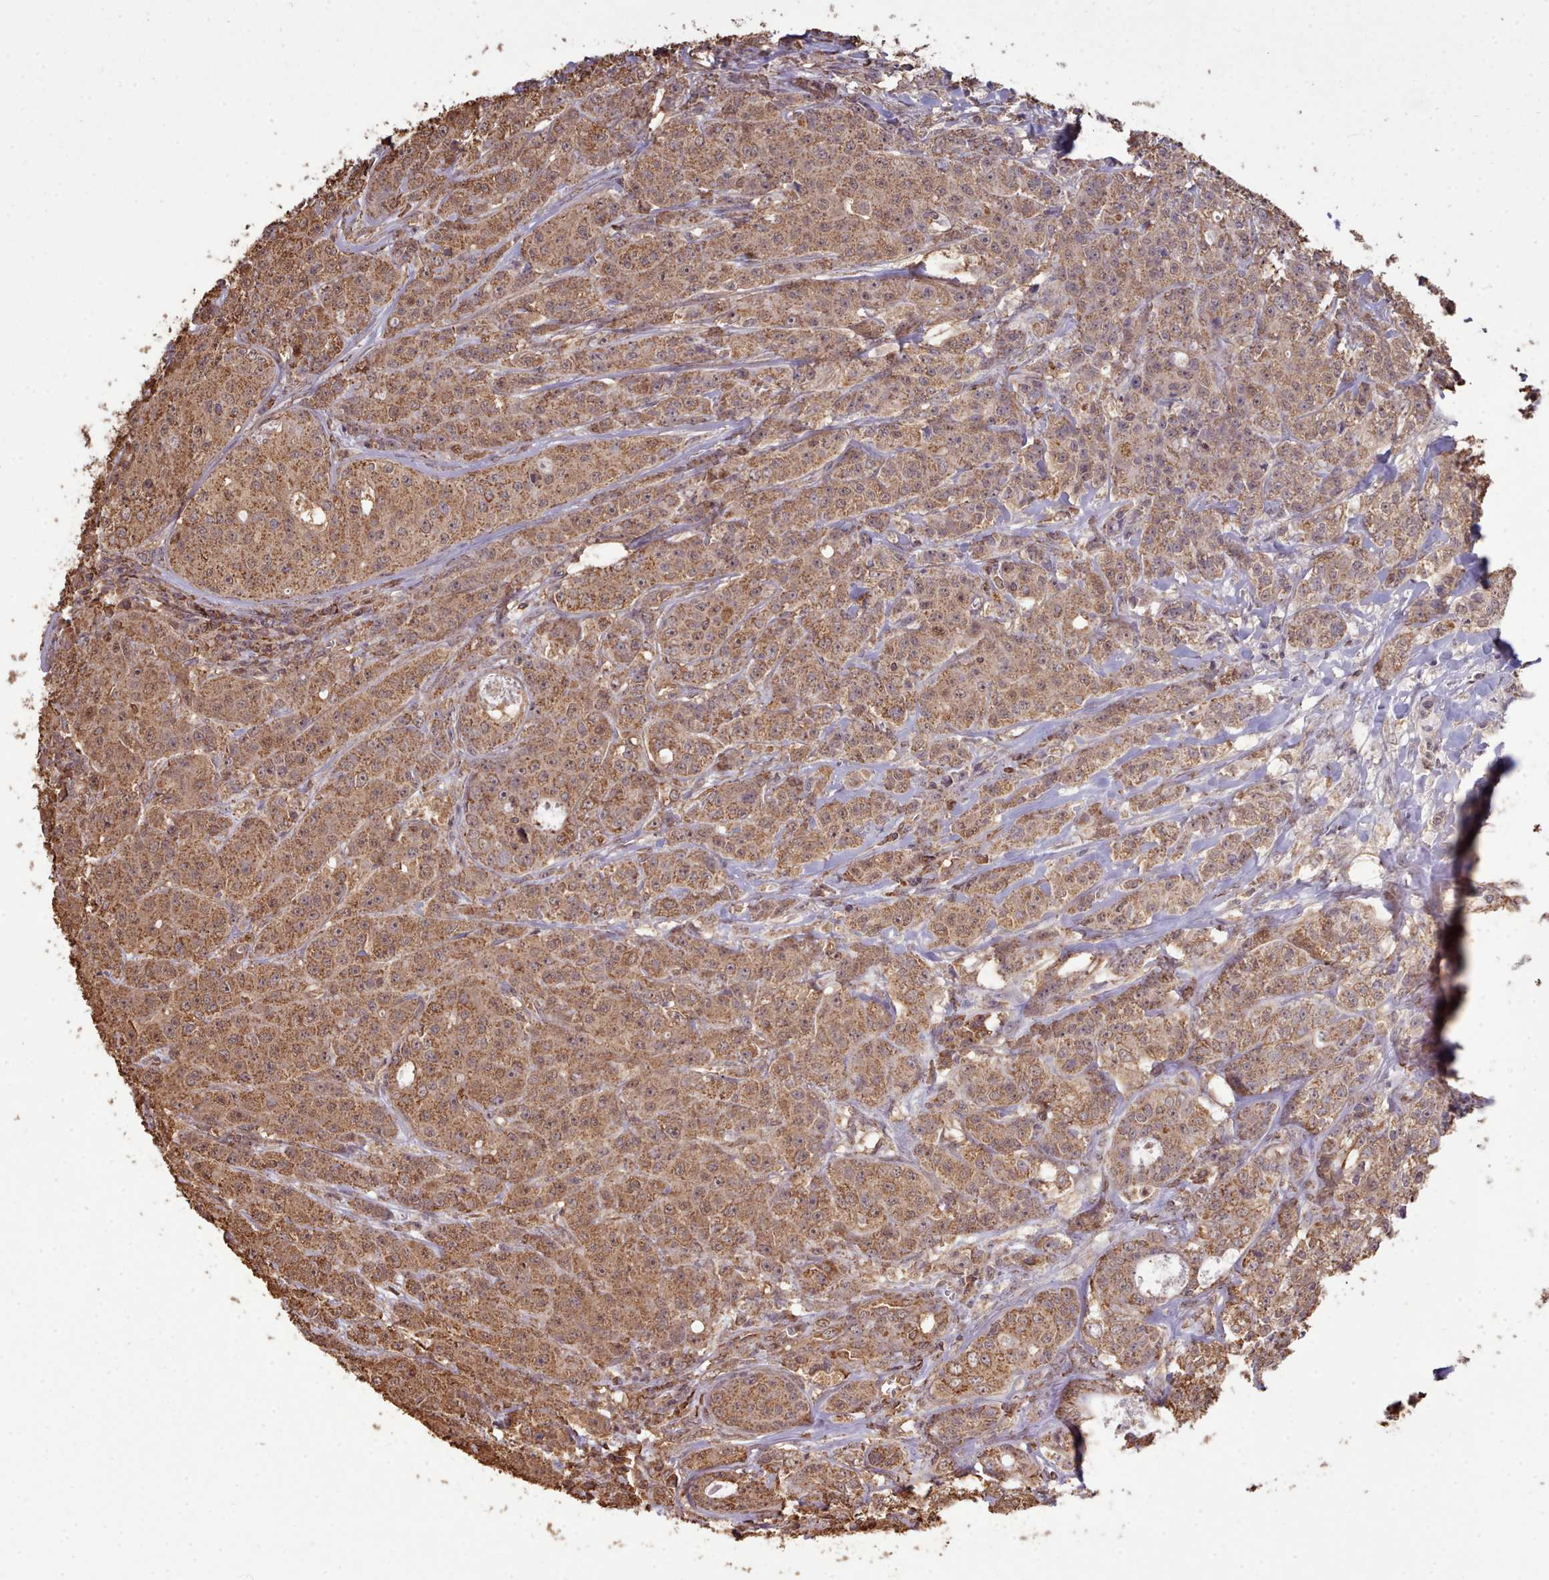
{"staining": {"intensity": "moderate", "quantity": ">75%", "location": "cytoplasmic/membranous"}, "tissue": "breast cancer", "cell_type": "Tumor cells", "image_type": "cancer", "snomed": [{"axis": "morphology", "description": "Duct carcinoma"}, {"axis": "topography", "description": "Breast"}], "caption": "Immunohistochemical staining of human breast intraductal carcinoma reveals moderate cytoplasmic/membranous protein staining in about >75% of tumor cells.", "gene": "METRN", "patient": {"sex": "female", "age": 43}}